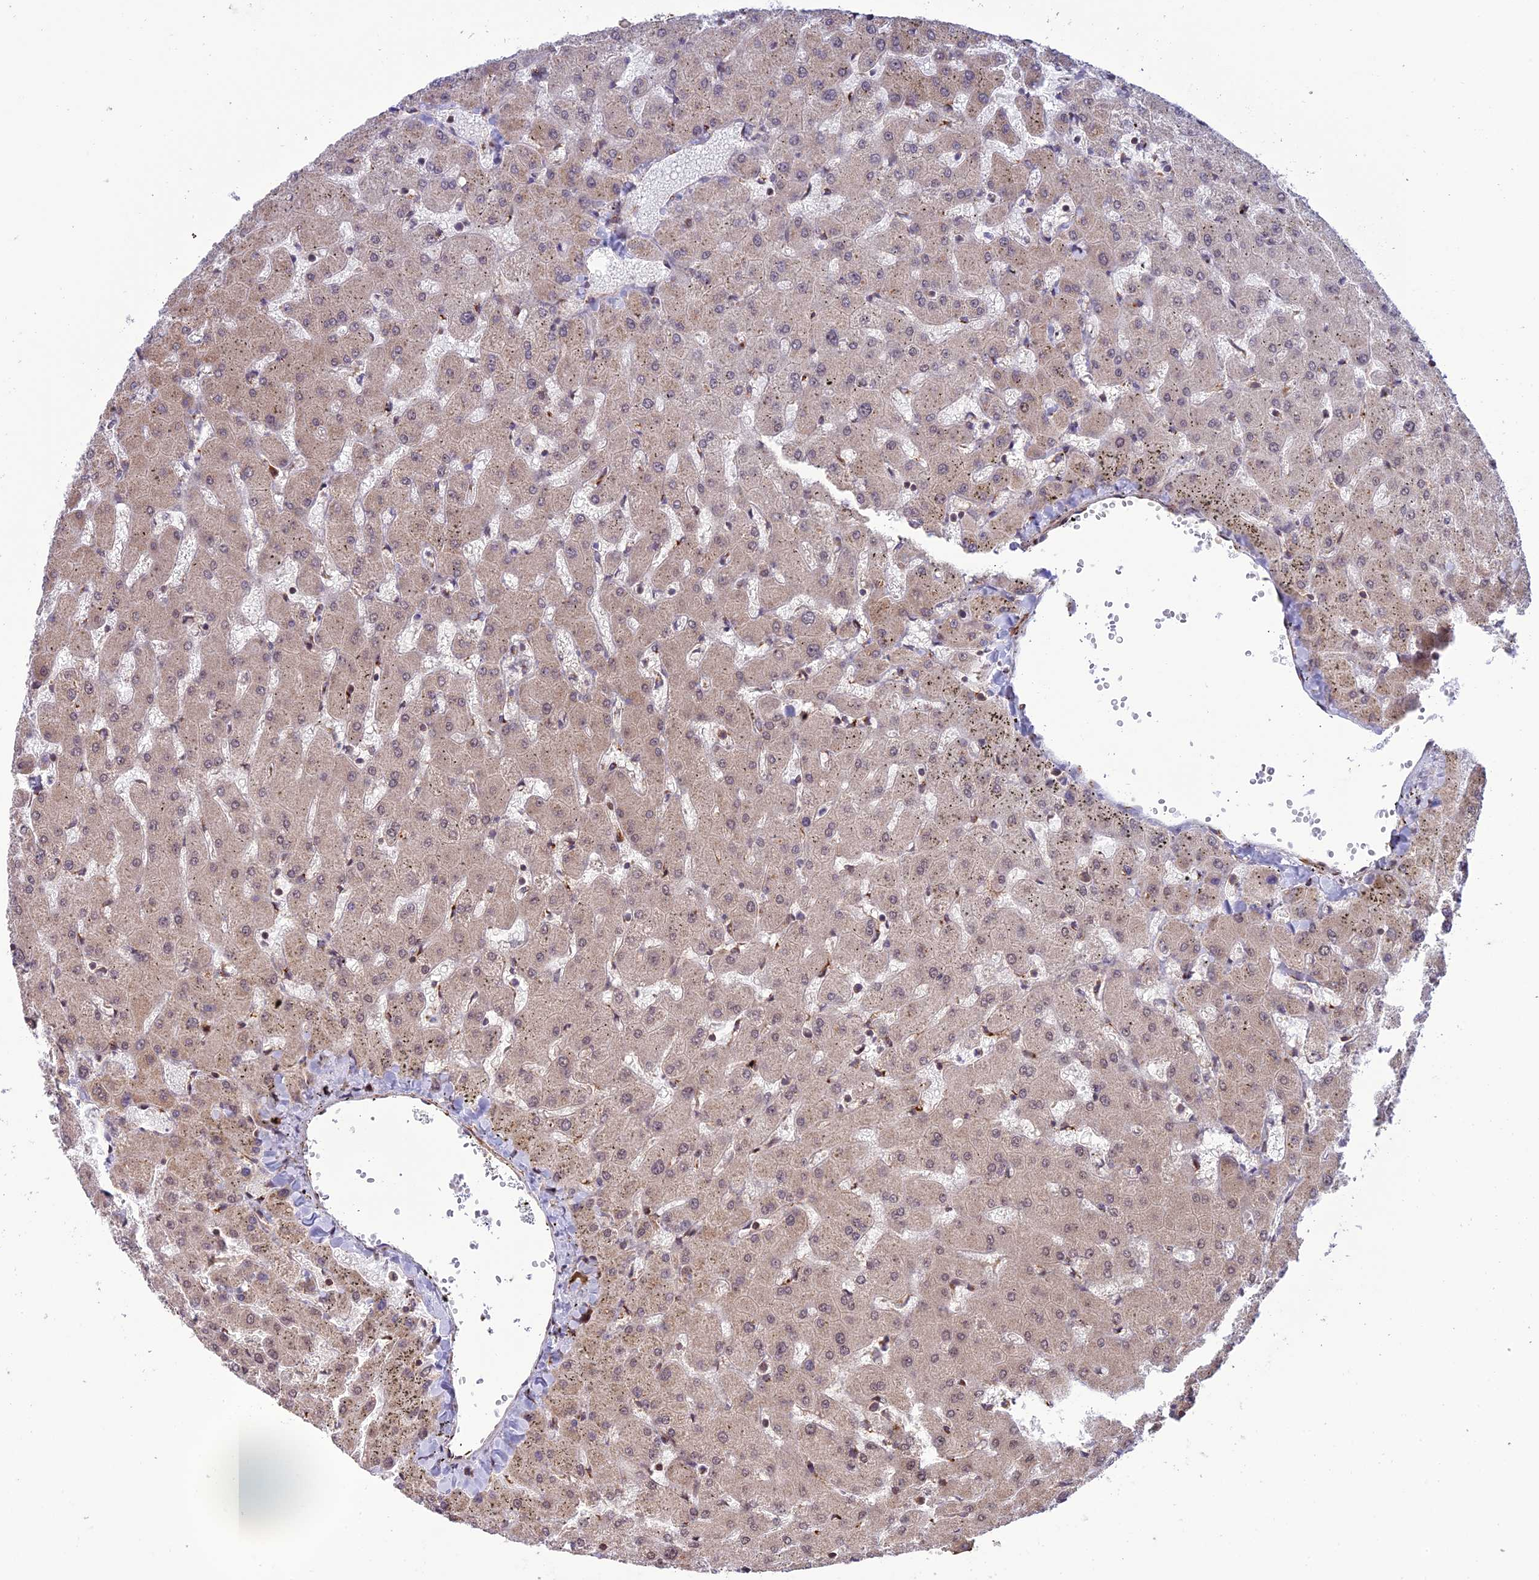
{"staining": {"intensity": "negative", "quantity": "none", "location": "none"}, "tissue": "liver", "cell_type": "Cholangiocytes", "image_type": "normal", "snomed": [{"axis": "morphology", "description": "Normal tissue, NOS"}, {"axis": "topography", "description": "Liver"}], "caption": "The photomicrograph reveals no staining of cholangiocytes in normal liver.", "gene": "TNIP3", "patient": {"sex": "female", "age": 63}}